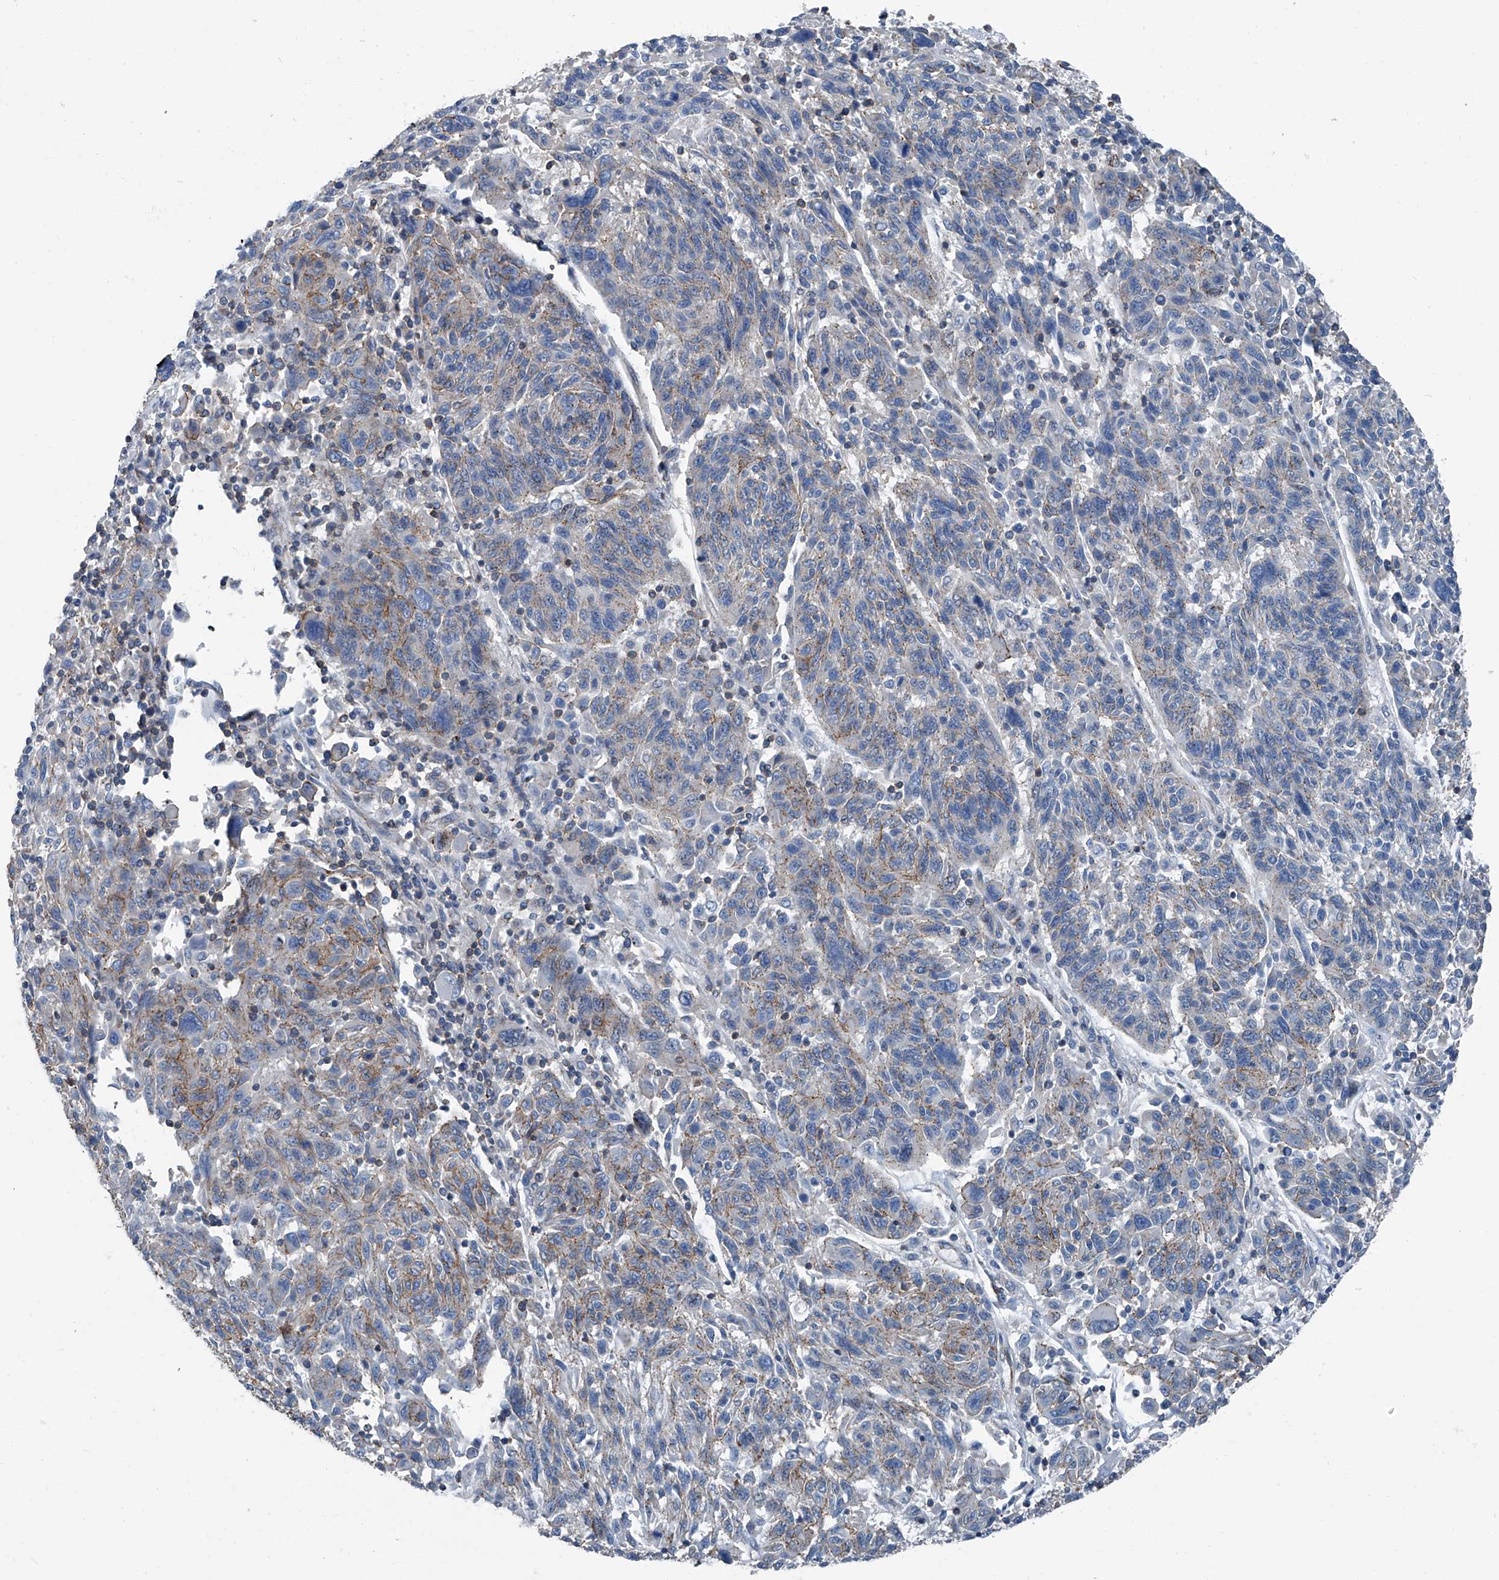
{"staining": {"intensity": "weak", "quantity": "25%-75%", "location": "cytoplasmic/membranous"}, "tissue": "melanoma", "cell_type": "Tumor cells", "image_type": "cancer", "snomed": [{"axis": "morphology", "description": "Malignant melanoma, NOS"}, {"axis": "topography", "description": "Skin"}], "caption": "A histopathology image showing weak cytoplasmic/membranous positivity in about 25%-75% of tumor cells in malignant melanoma, as visualized by brown immunohistochemical staining.", "gene": "SEPTIN7", "patient": {"sex": "male", "age": 53}}